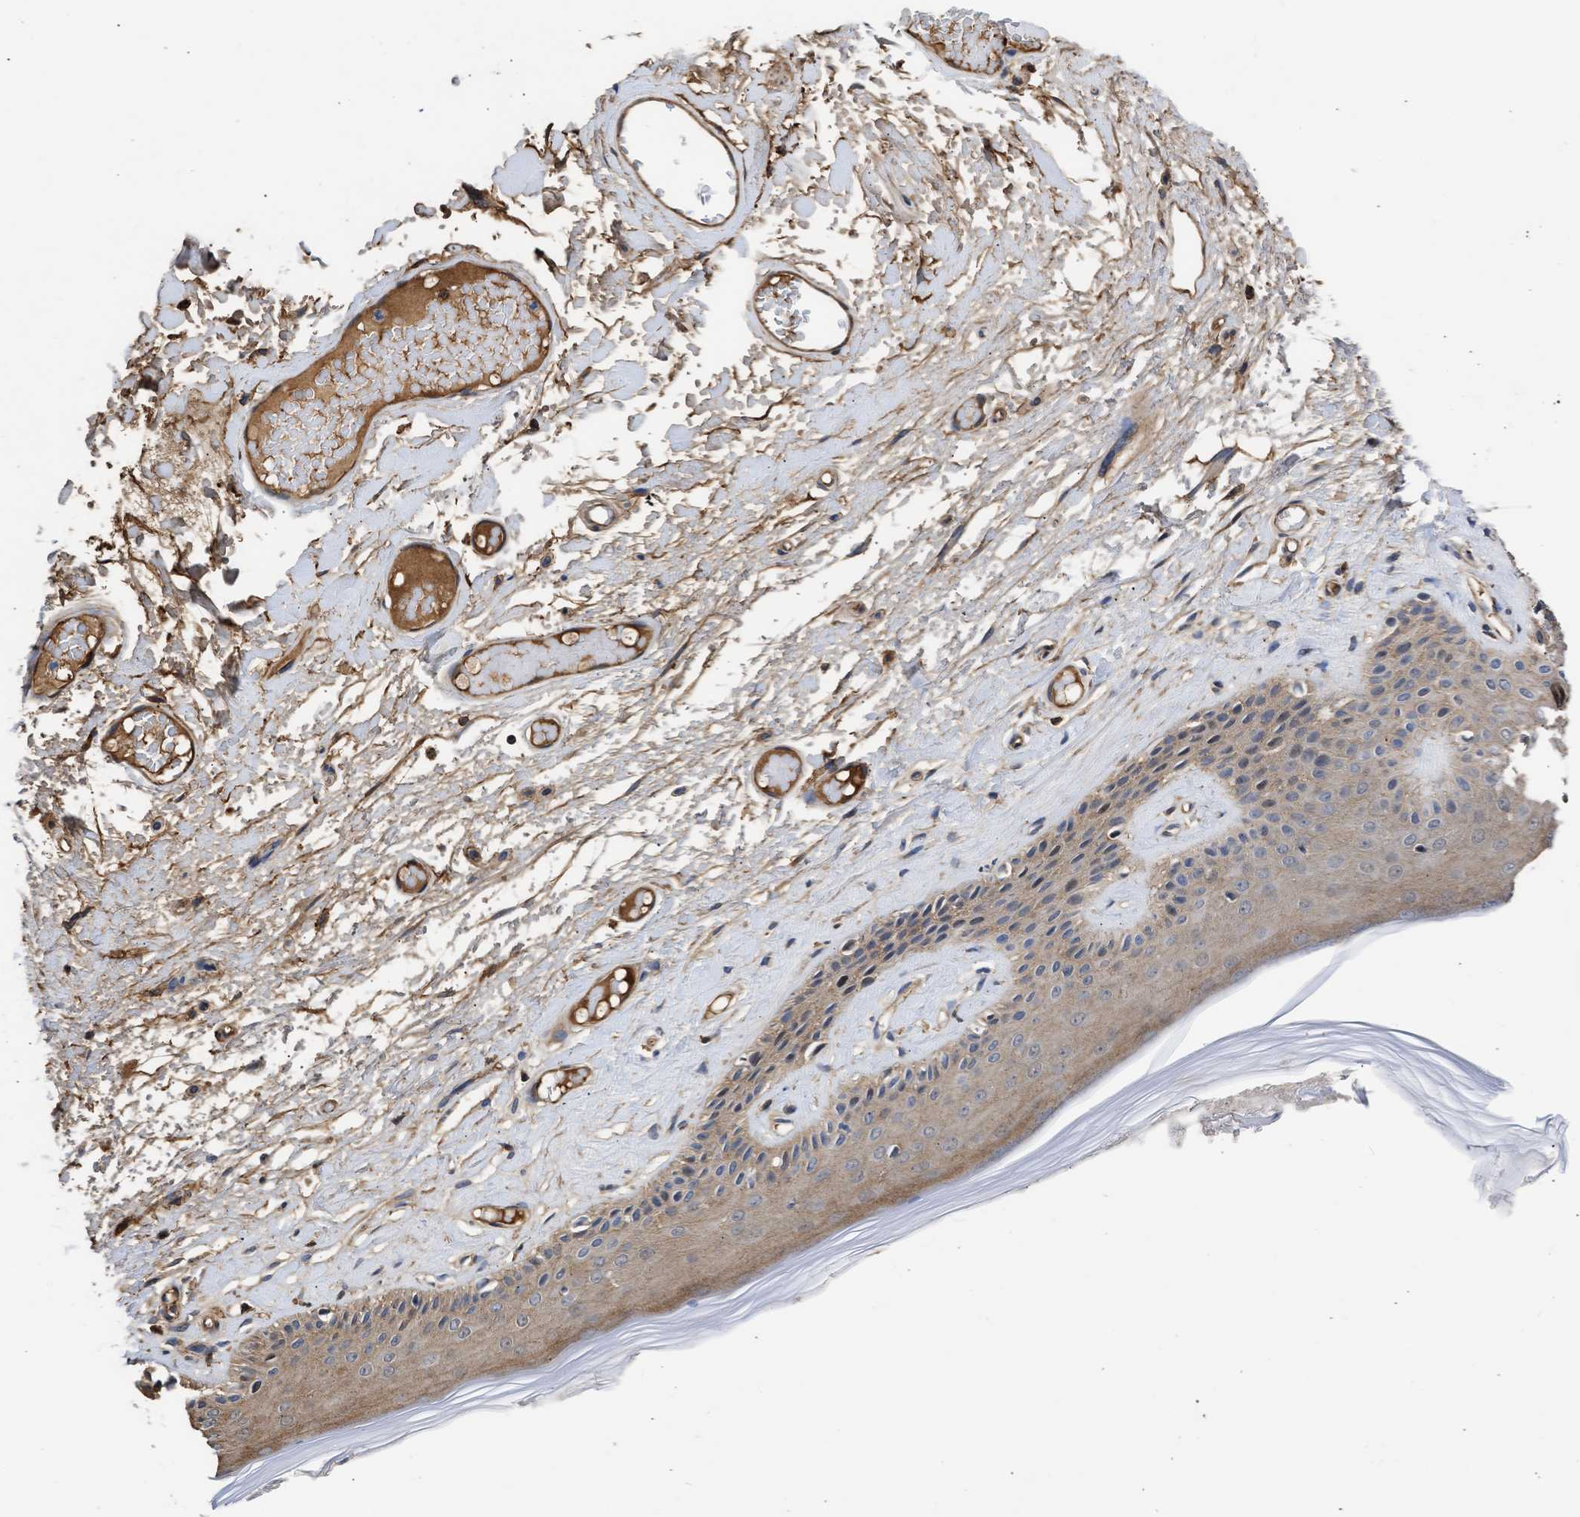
{"staining": {"intensity": "moderate", "quantity": "25%-75%", "location": "cytoplasmic/membranous"}, "tissue": "skin", "cell_type": "Epidermal cells", "image_type": "normal", "snomed": [{"axis": "morphology", "description": "Normal tissue, NOS"}, {"axis": "topography", "description": "Vulva"}], "caption": "The micrograph reveals staining of unremarkable skin, revealing moderate cytoplasmic/membranous protein staining (brown color) within epidermal cells. The staining was performed using DAB (3,3'-diaminobenzidine), with brown indicating positive protein expression. Nuclei are stained blue with hematoxylin.", "gene": "MAS1L", "patient": {"sex": "female", "age": 73}}